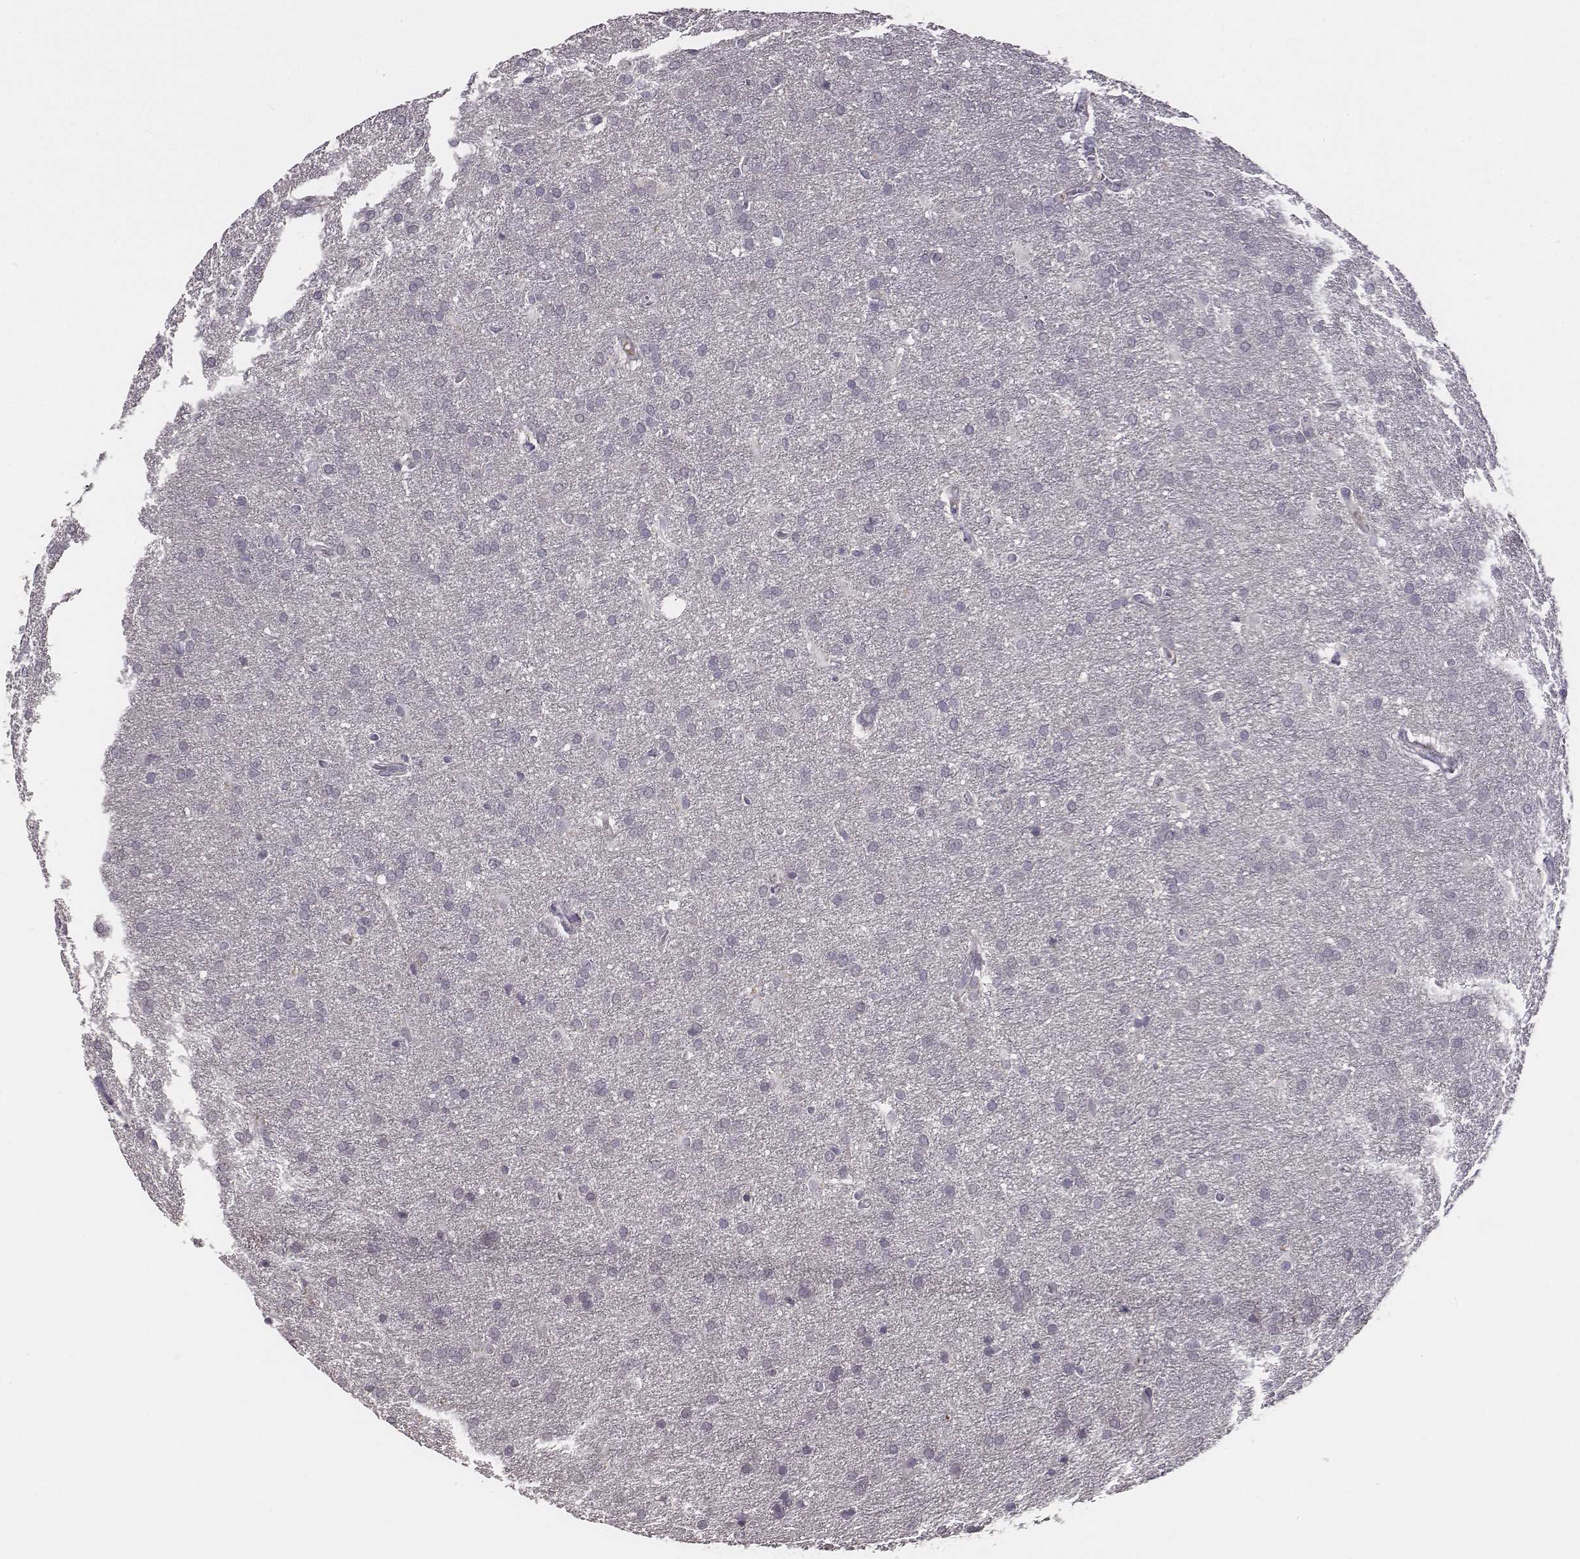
{"staining": {"intensity": "negative", "quantity": "none", "location": "none"}, "tissue": "glioma", "cell_type": "Tumor cells", "image_type": "cancer", "snomed": [{"axis": "morphology", "description": "Glioma, malignant, Low grade"}, {"axis": "topography", "description": "Brain"}], "caption": "Tumor cells are negative for brown protein staining in malignant low-grade glioma.", "gene": "SLC22A6", "patient": {"sex": "female", "age": 32}}